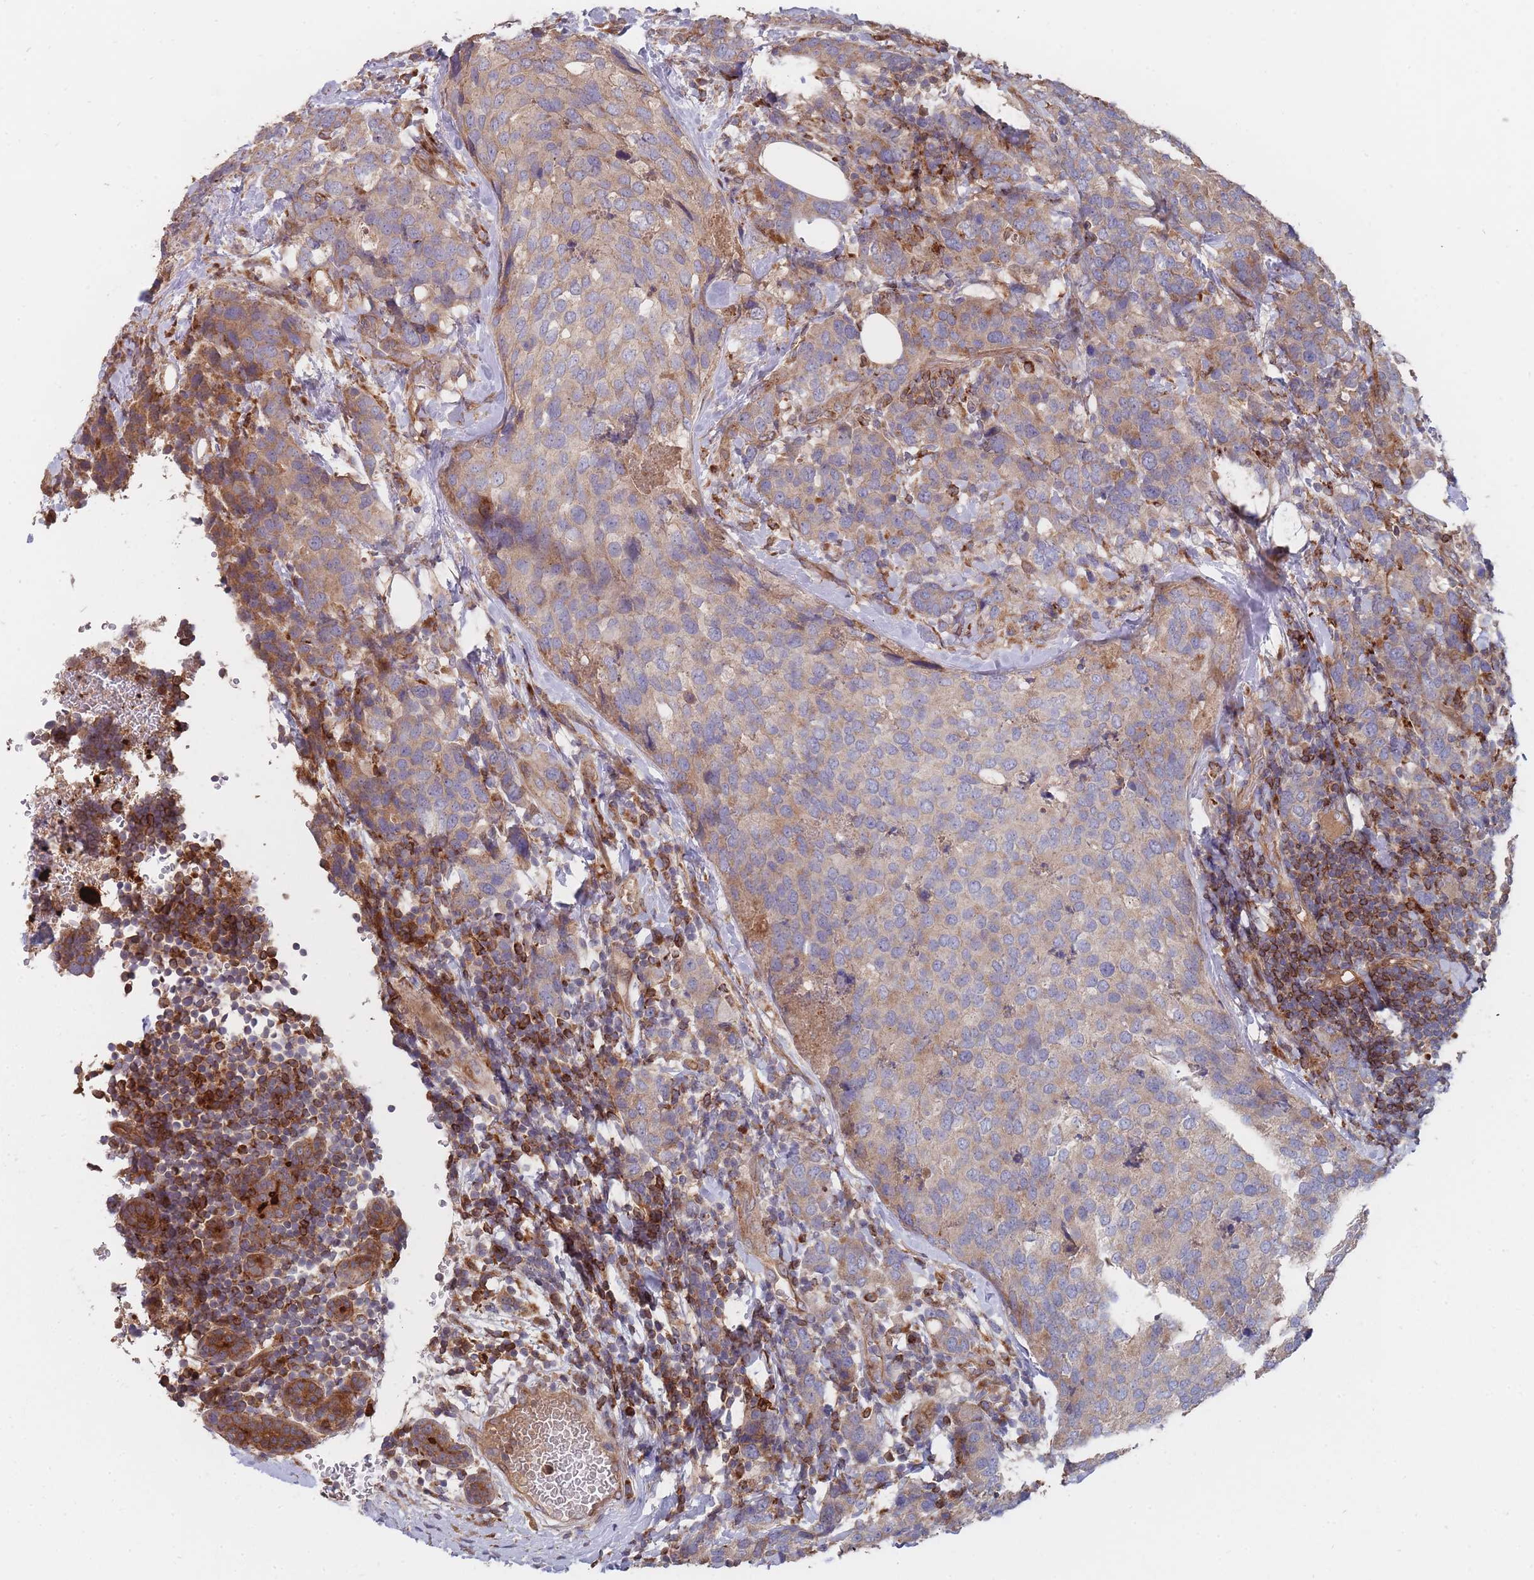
{"staining": {"intensity": "moderate", "quantity": "<25%", "location": "cytoplasmic/membranous"}, "tissue": "breast cancer", "cell_type": "Tumor cells", "image_type": "cancer", "snomed": [{"axis": "morphology", "description": "Lobular carcinoma"}, {"axis": "topography", "description": "Breast"}], "caption": "About <25% of tumor cells in human breast cancer demonstrate moderate cytoplasmic/membranous protein positivity as visualized by brown immunohistochemical staining.", "gene": "THSD7B", "patient": {"sex": "female", "age": 59}}